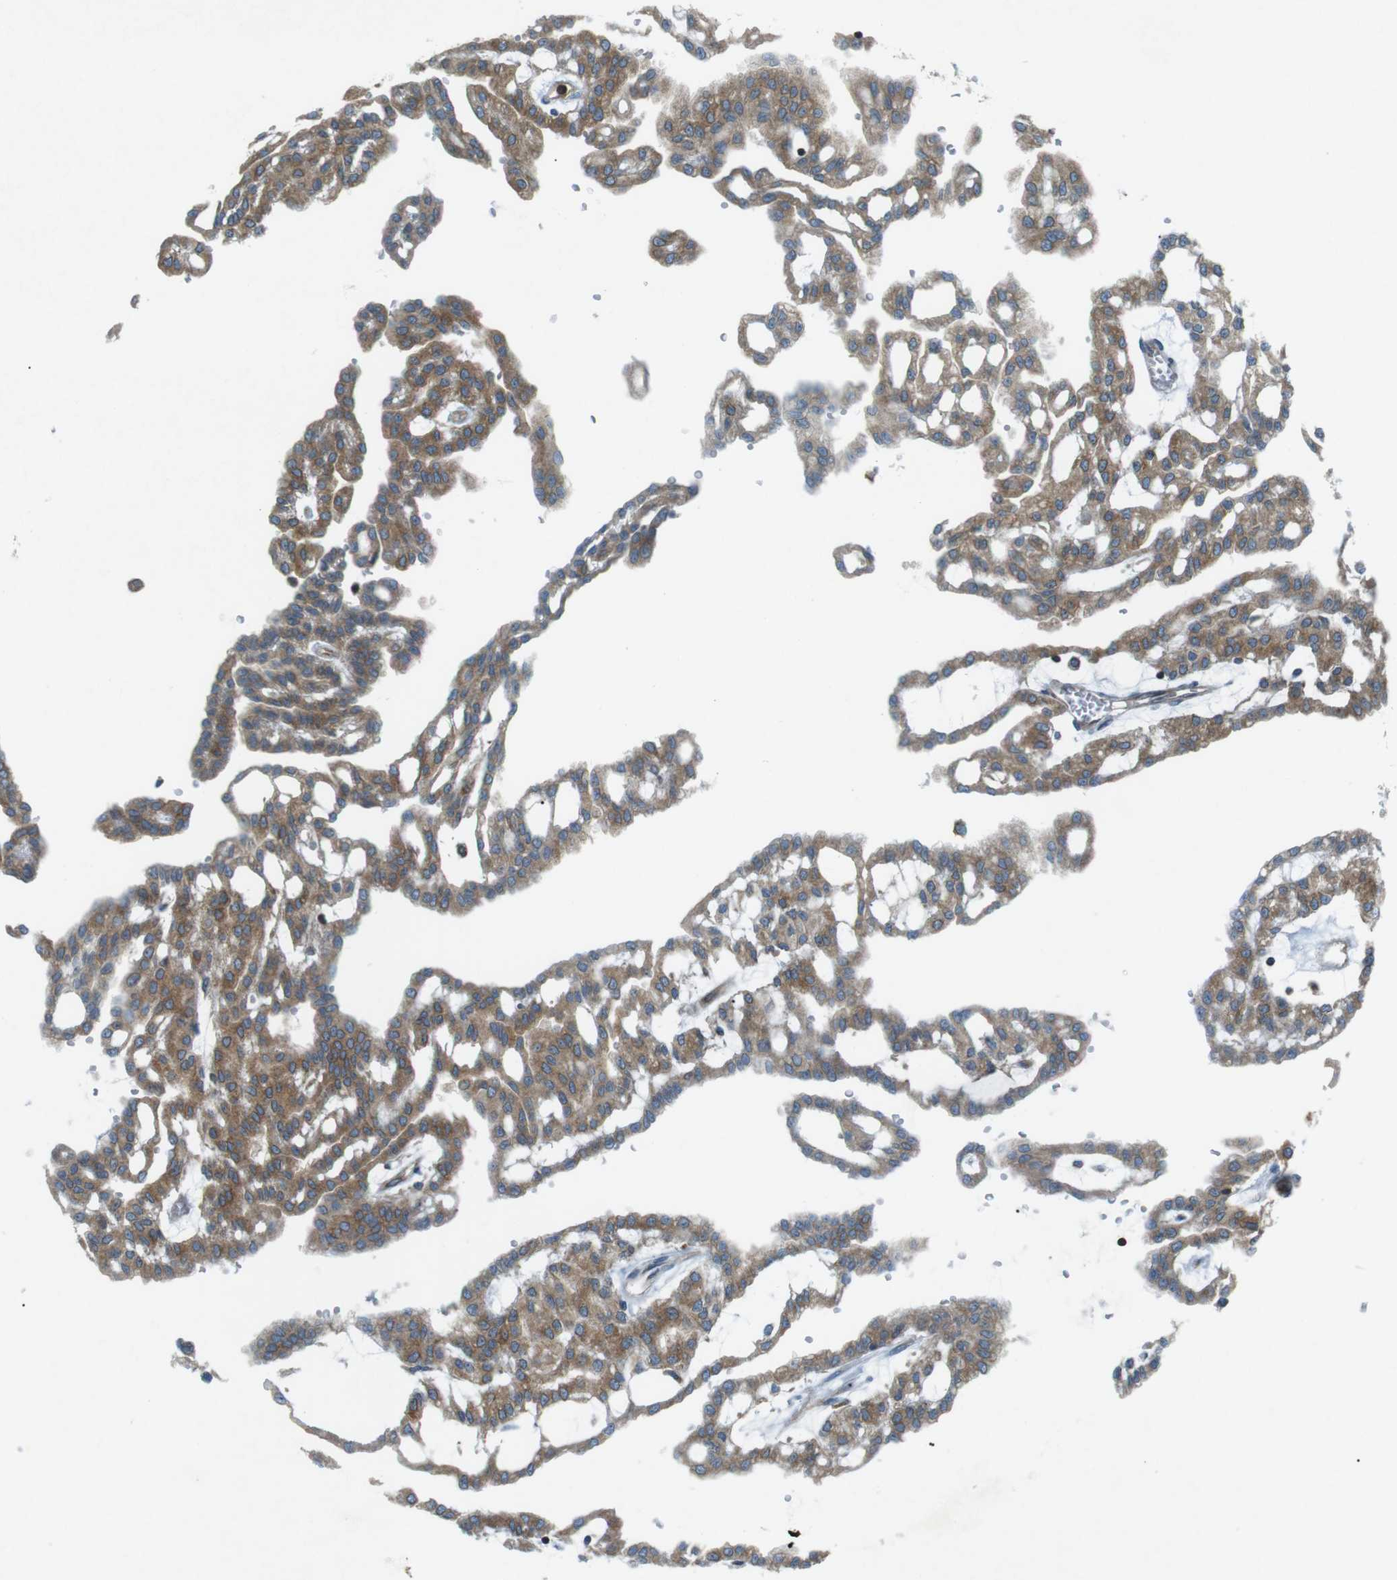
{"staining": {"intensity": "moderate", "quantity": ">75%", "location": "cytoplasmic/membranous"}, "tissue": "renal cancer", "cell_type": "Tumor cells", "image_type": "cancer", "snomed": [{"axis": "morphology", "description": "Adenocarcinoma, NOS"}, {"axis": "topography", "description": "Kidney"}], "caption": "A brown stain highlights moderate cytoplasmic/membranous staining of a protein in renal cancer tumor cells.", "gene": "FLII", "patient": {"sex": "male", "age": 63}}